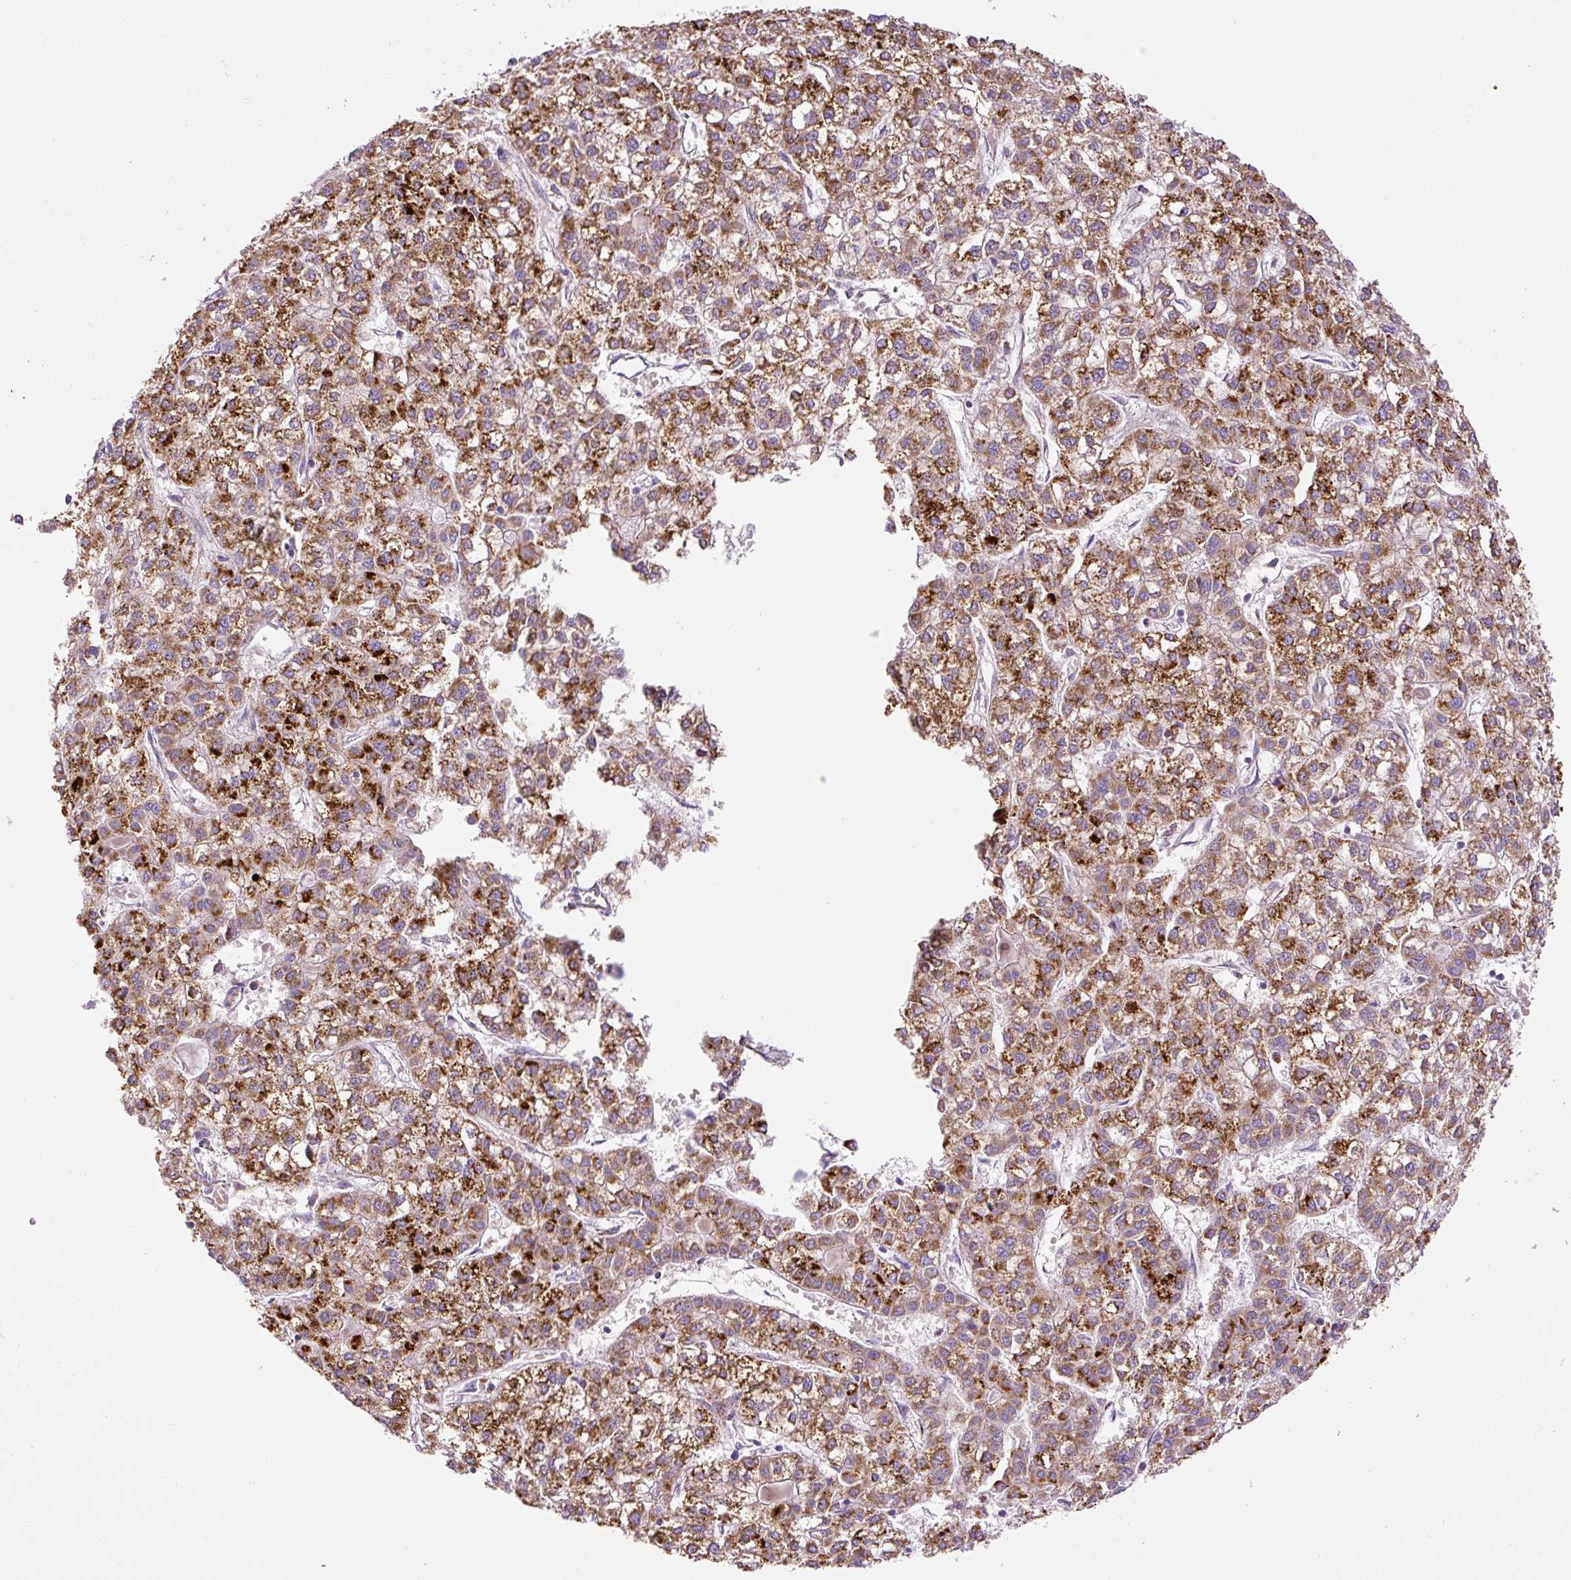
{"staining": {"intensity": "strong", "quantity": ">75%", "location": "cytoplasmic/membranous"}, "tissue": "liver cancer", "cell_type": "Tumor cells", "image_type": "cancer", "snomed": [{"axis": "morphology", "description": "Carcinoma, Hepatocellular, NOS"}, {"axis": "topography", "description": "Liver"}], "caption": "There is high levels of strong cytoplasmic/membranous expression in tumor cells of hepatocellular carcinoma (liver), as demonstrated by immunohistochemical staining (brown color).", "gene": "ZNF596", "patient": {"sex": "female", "age": 43}}